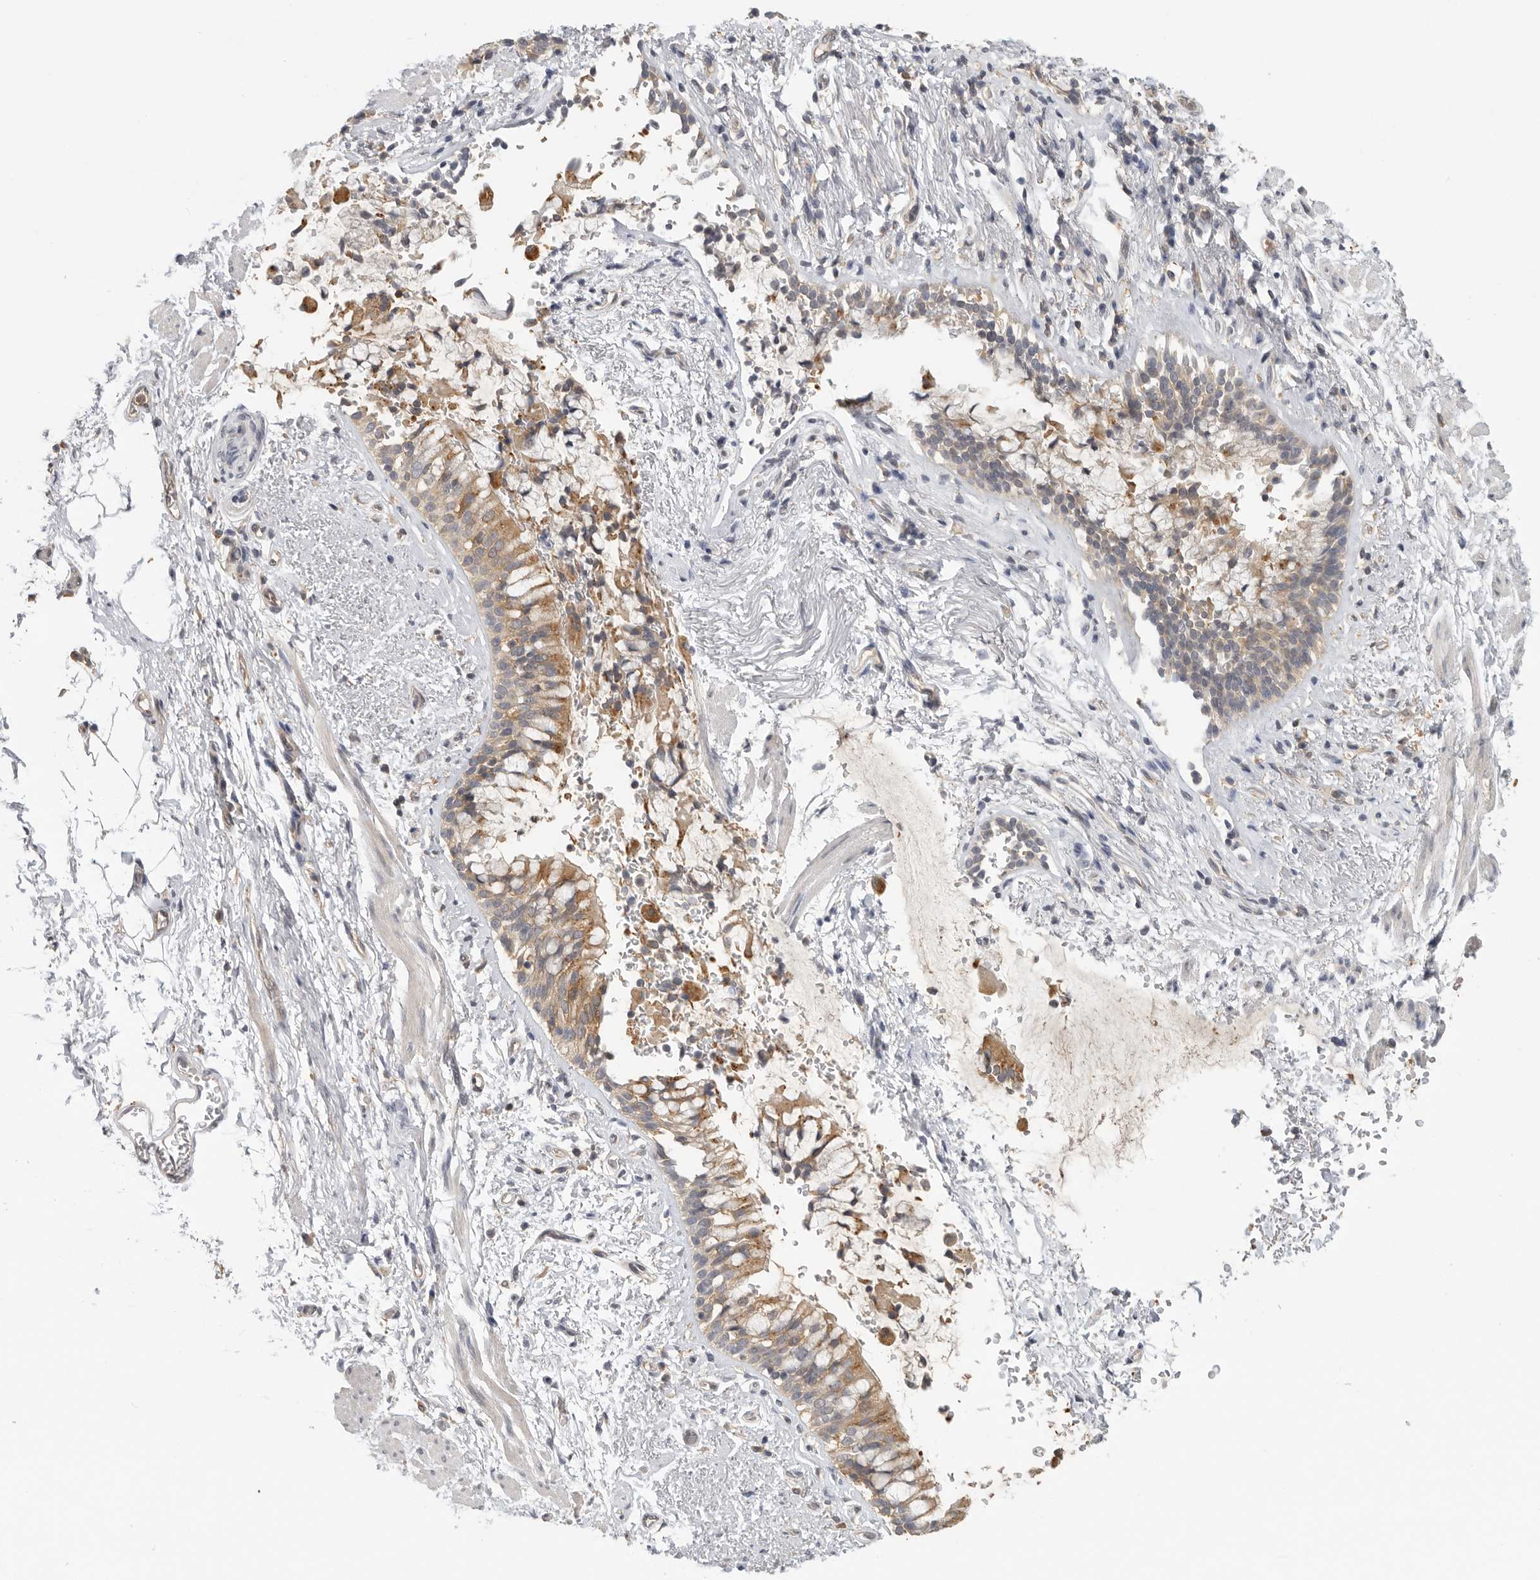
{"staining": {"intensity": "strong", "quantity": "25%-75%", "location": "cytoplasmic/membranous"}, "tissue": "bronchus", "cell_type": "Respiratory epithelial cells", "image_type": "normal", "snomed": [{"axis": "morphology", "description": "Normal tissue, NOS"}, {"axis": "morphology", "description": "Inflammation, NOS"}, {"axis": "topography", "description": "Cartilage tissue"}, {"axis": "topography", "description": "Bronchus"}, {"axis": "topography", "description": "Lung"}], "caption": "This micrograph displays IHC staining of benign human bronchus, with high strong cytoplasmic/membranous expression in about 25%-75% of respiratory epithelial cells.", "gene": "CCT8", "patient": {"sex": "female", "age": 64}}